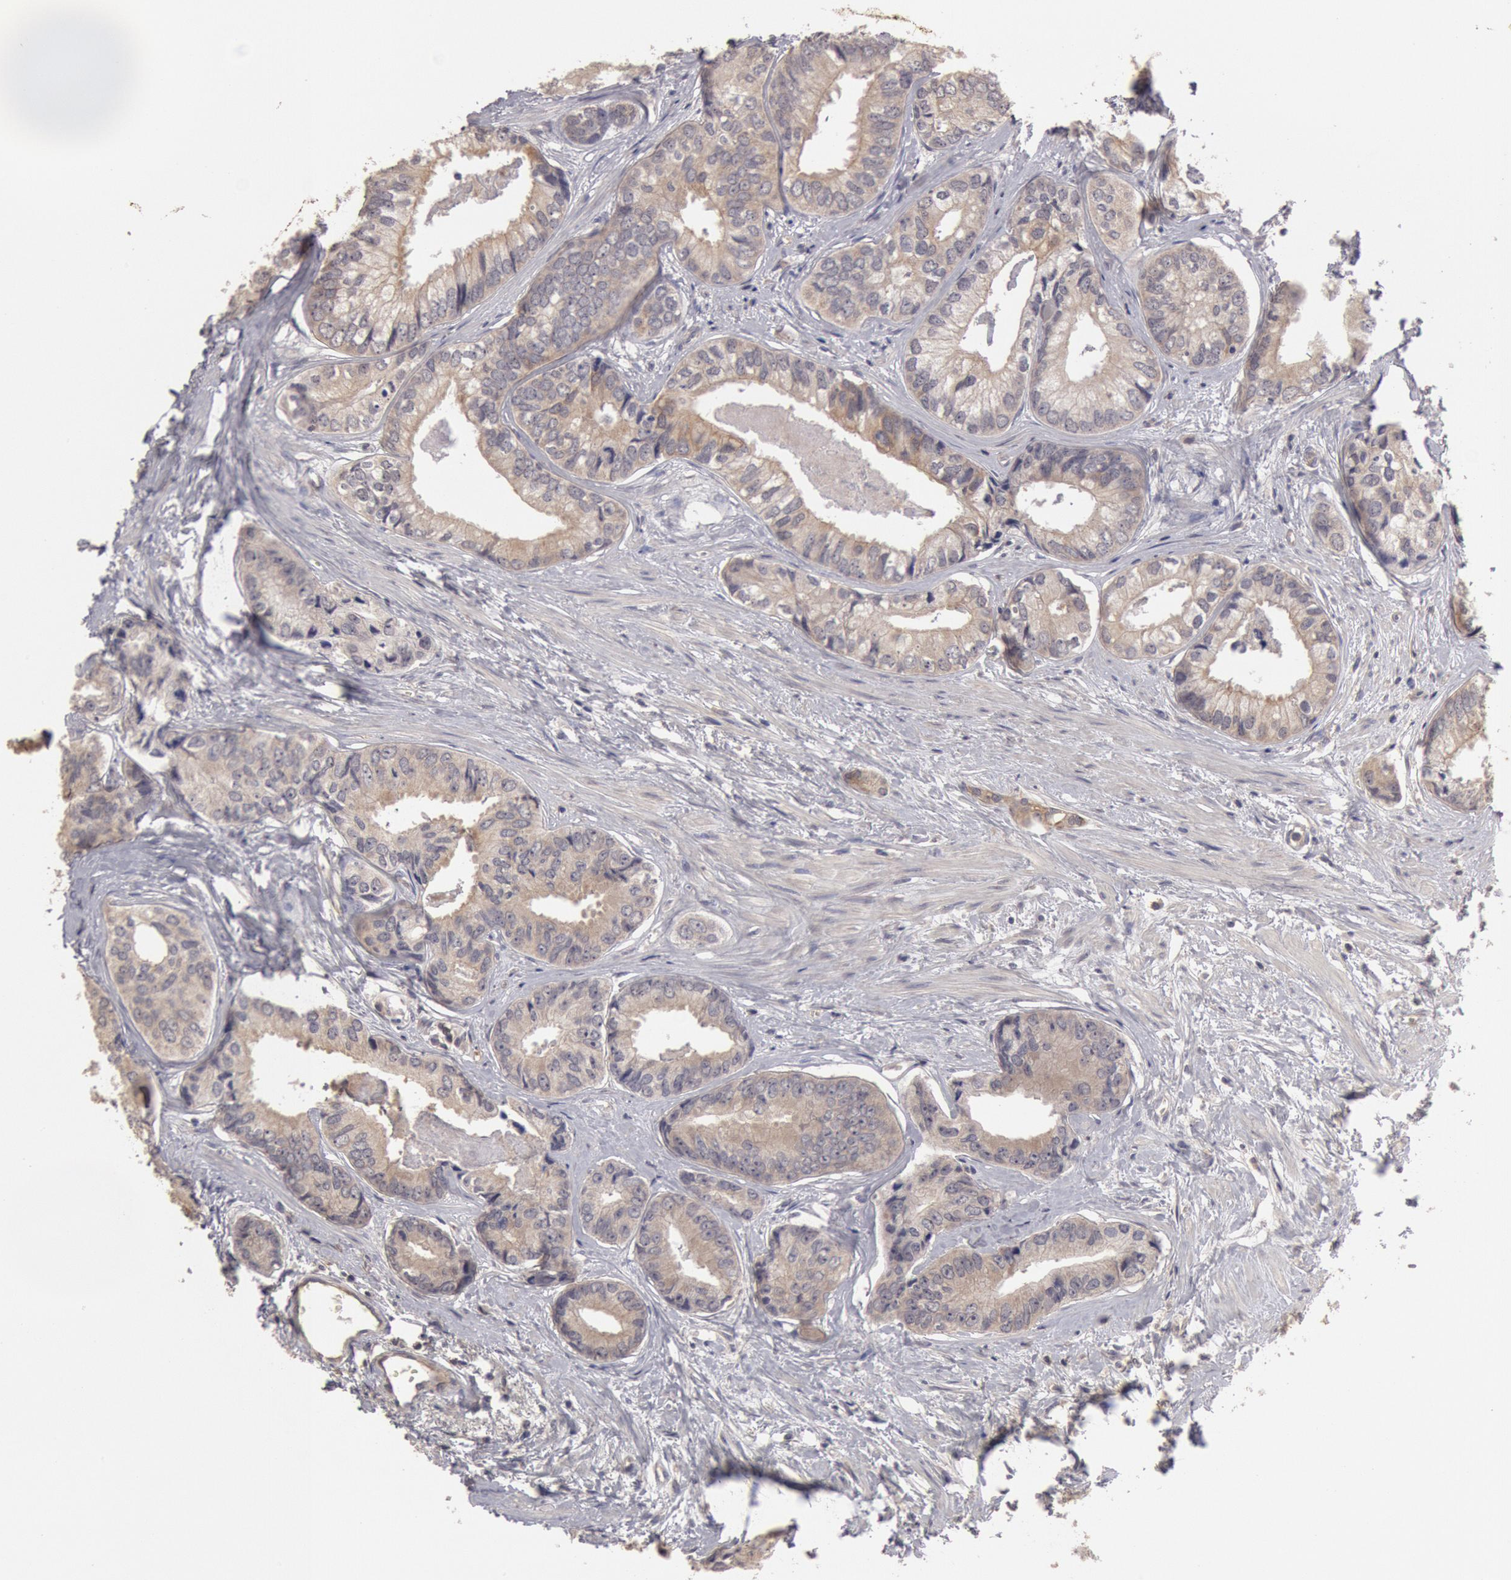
{"staining": {"intensity": "weak", "quantity": ">75%", "location": "cytoplasmic/membranous"}, "tissue": "prostate cancer", "cell_type": "Tumor cells", "image_type": "cancer", "snomed": [{"axis": "morphology", "description": "Adenocarcinoma, High grade"}, {"axis": "topography", "description": "Prostate"}], "caption": "Protein expression analysis of human prostate cancer (high-grade adenocarcinoma) reveals weak cytoplasmic/membranous positivity in approximately >75% of tumor cells.", "gene": "ZFP36L1", "patient": {"sex": "male", "age": 56}}